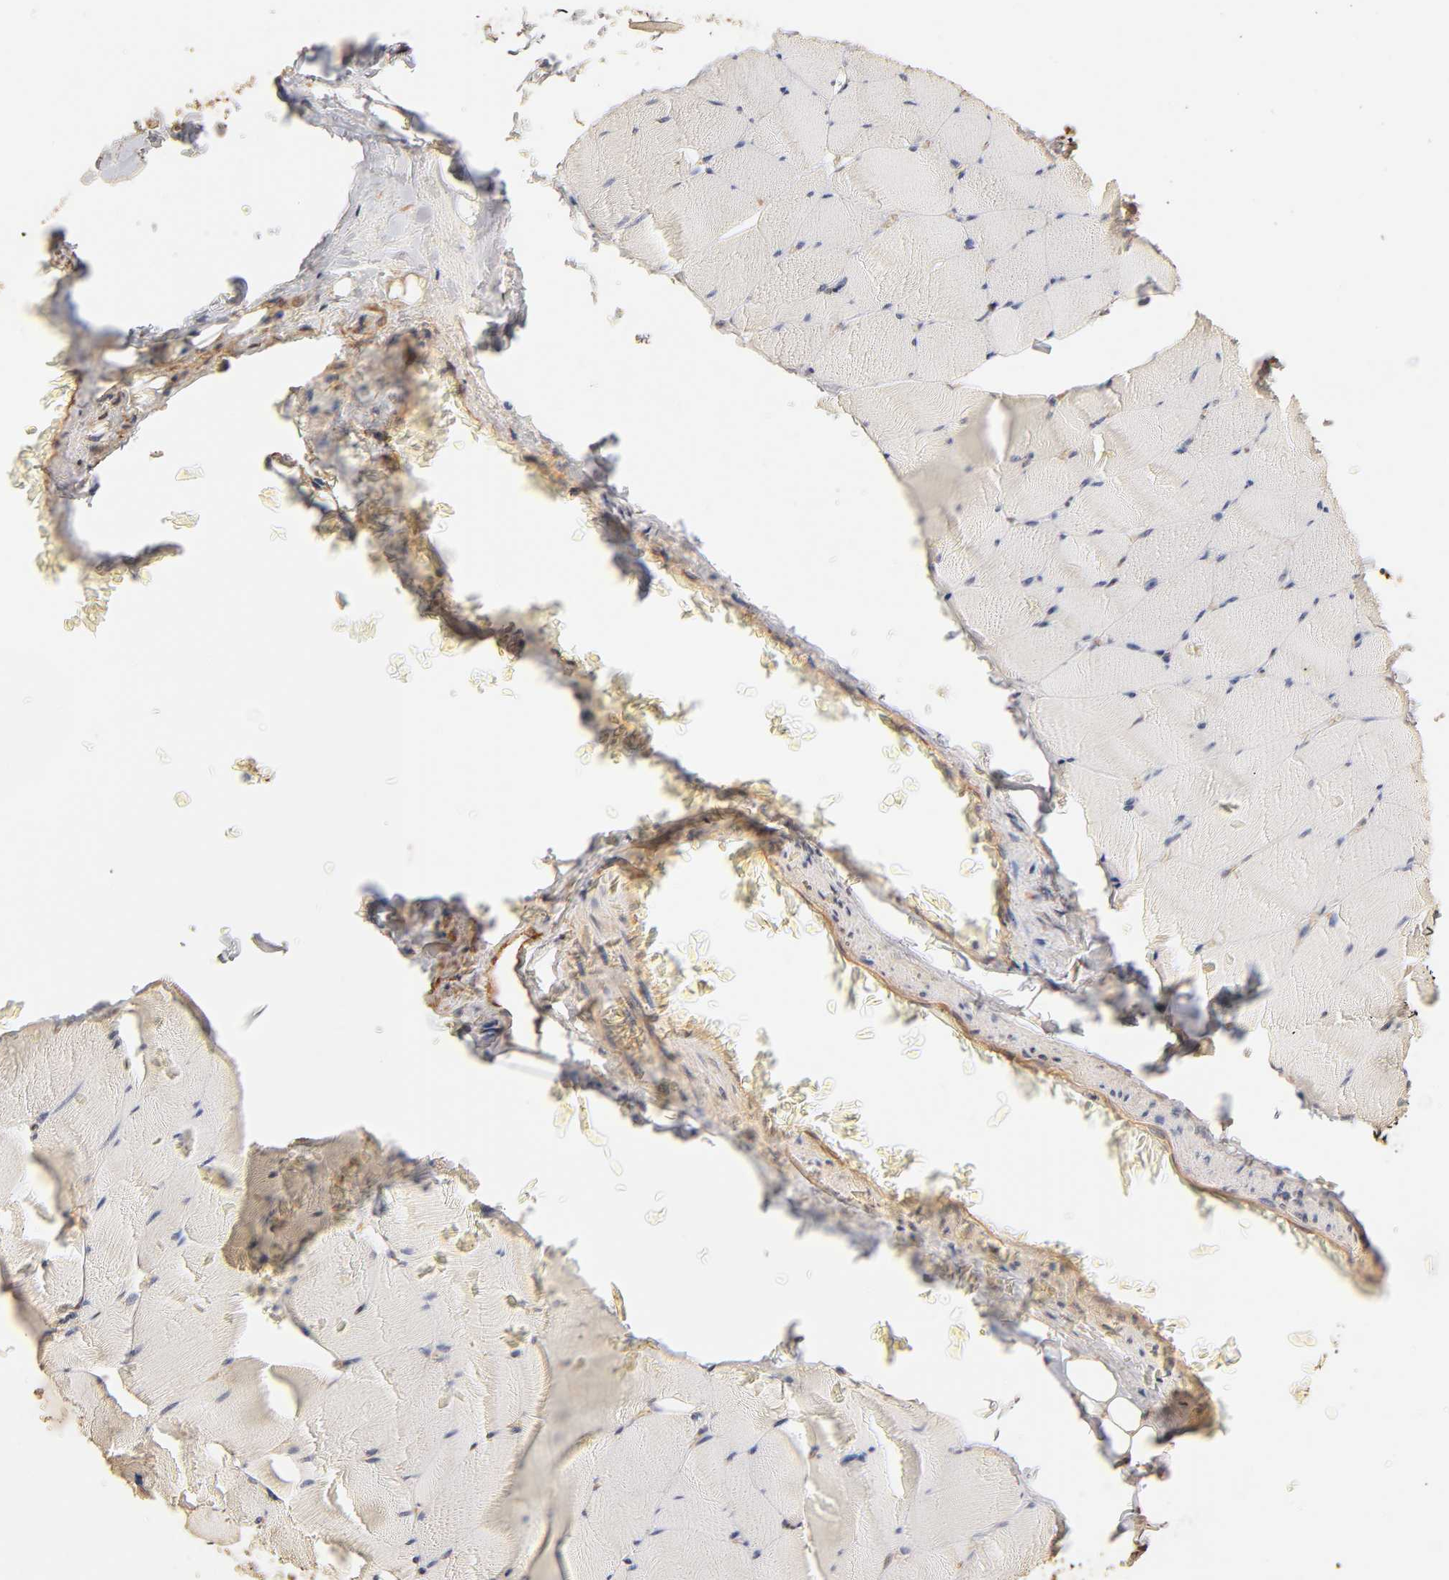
{"staining": {"intensity": "weak", "quantity": ">75%", "location": "cytoplasmic/membranous"}, "tissue": "skeletal muscle", "cell_type": "Myocytes", "image_type": "normal", "snomed": [{"axis": "morphology", "description": "Normal tissue, NOS"}, {"axis": "topography", "description": "Skeletal muscle"}], "caption": "This image demonstrates immunohistochemistry staining of normal skeletal muscle, with low weak cytoplasmic/membranous expression in approximately >75% of myocytes.", "gene": "VSIG4", "patient": {"sex": "male", "age": 62}}